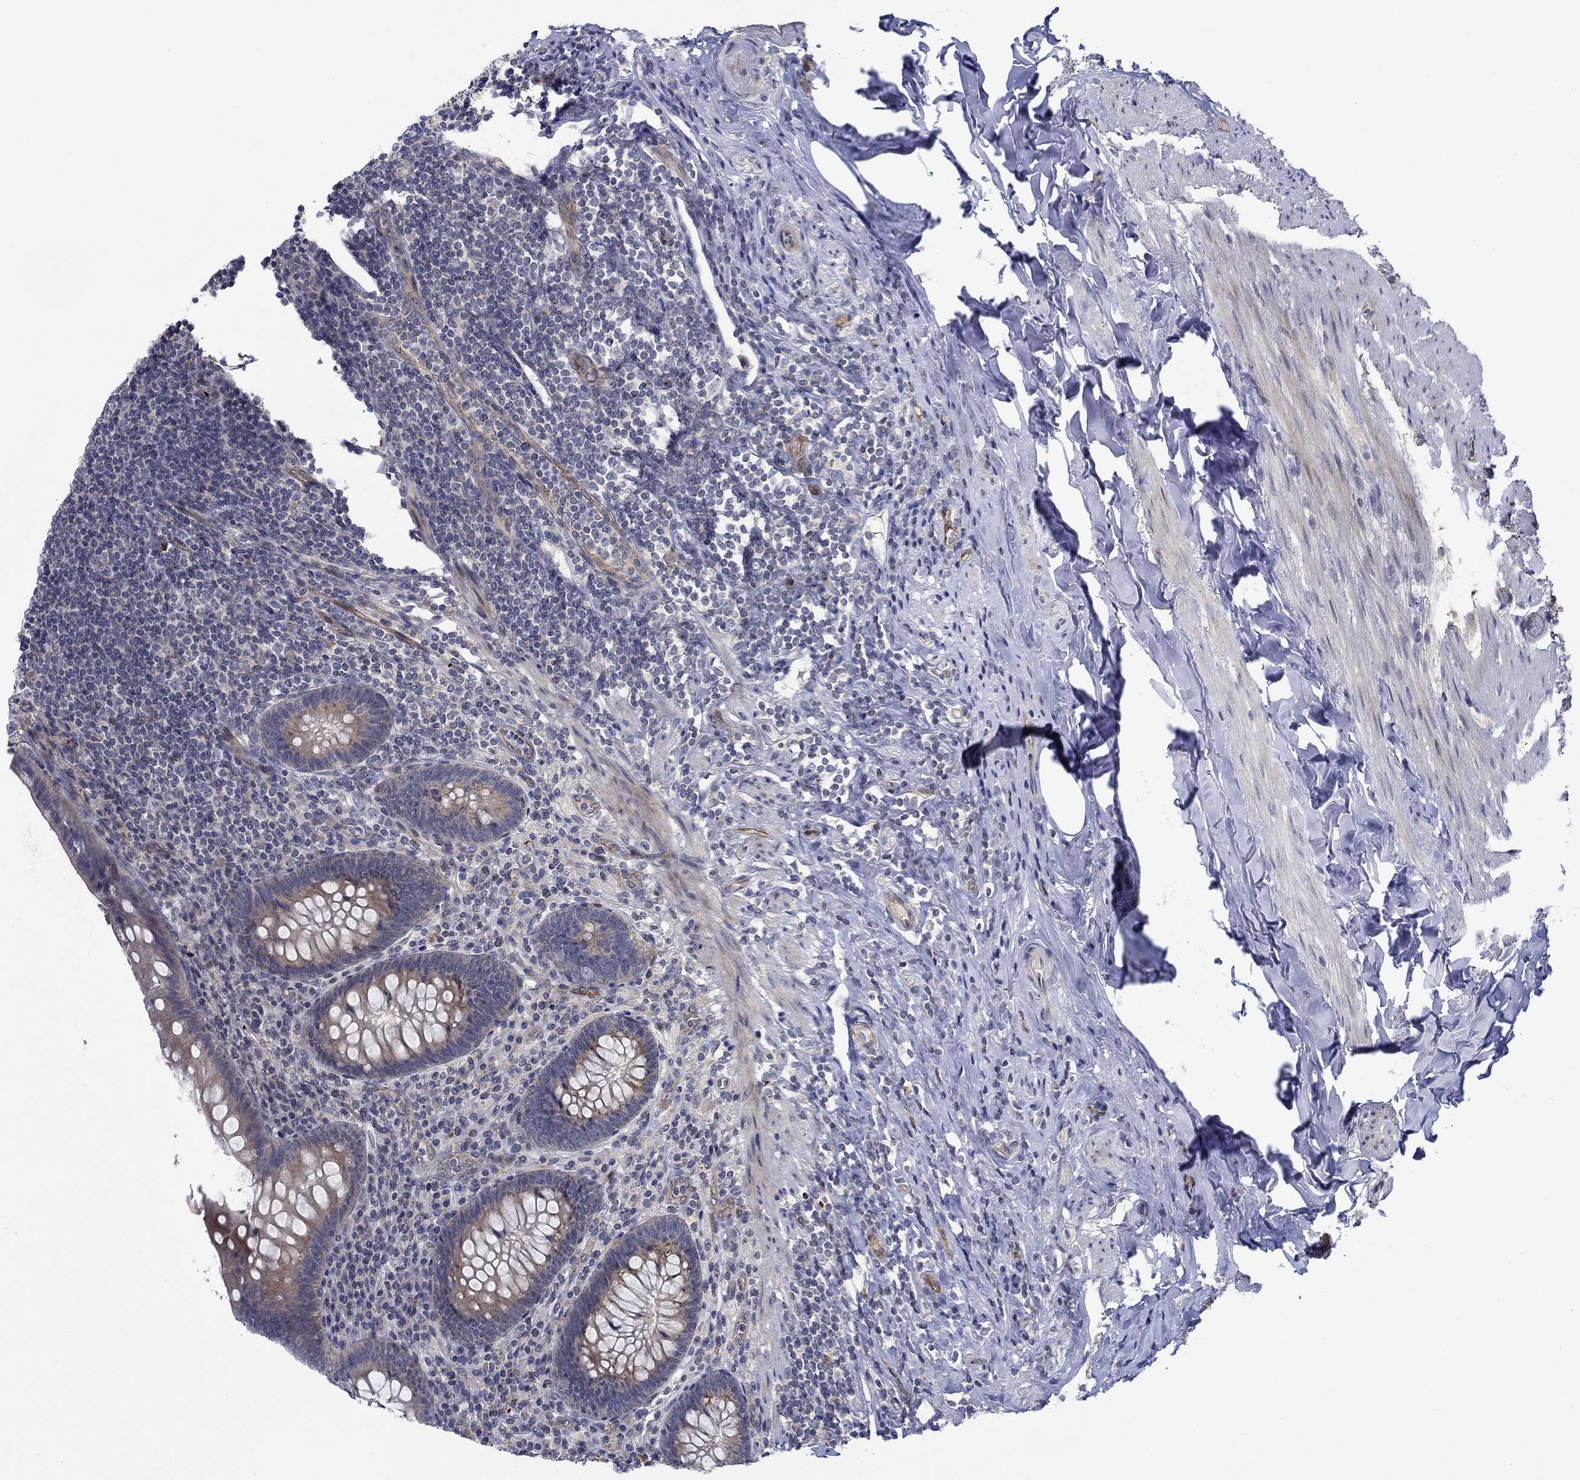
{"staining": {"intensity": "moderate", "quantity": "<25%", "location": "cytoplasmic/membranous"}, "tissue": "appendix", "cell_type": "Glandular cells", "image_type": "normal", "snomed": [{"axis": "morphology", "description": "Normal tissue, NOS"}, {"axis": "topography", "description": "Appendix"}], "caption": "Appendix stained with DAB (3,3'-diaminobenzidine) IHC shows low levels of moderate cytoplasmic/membranous positivity in about <25% of glandular cells.", "gene": "GJA5", "patient": {"sex": "male", "age": 47}}